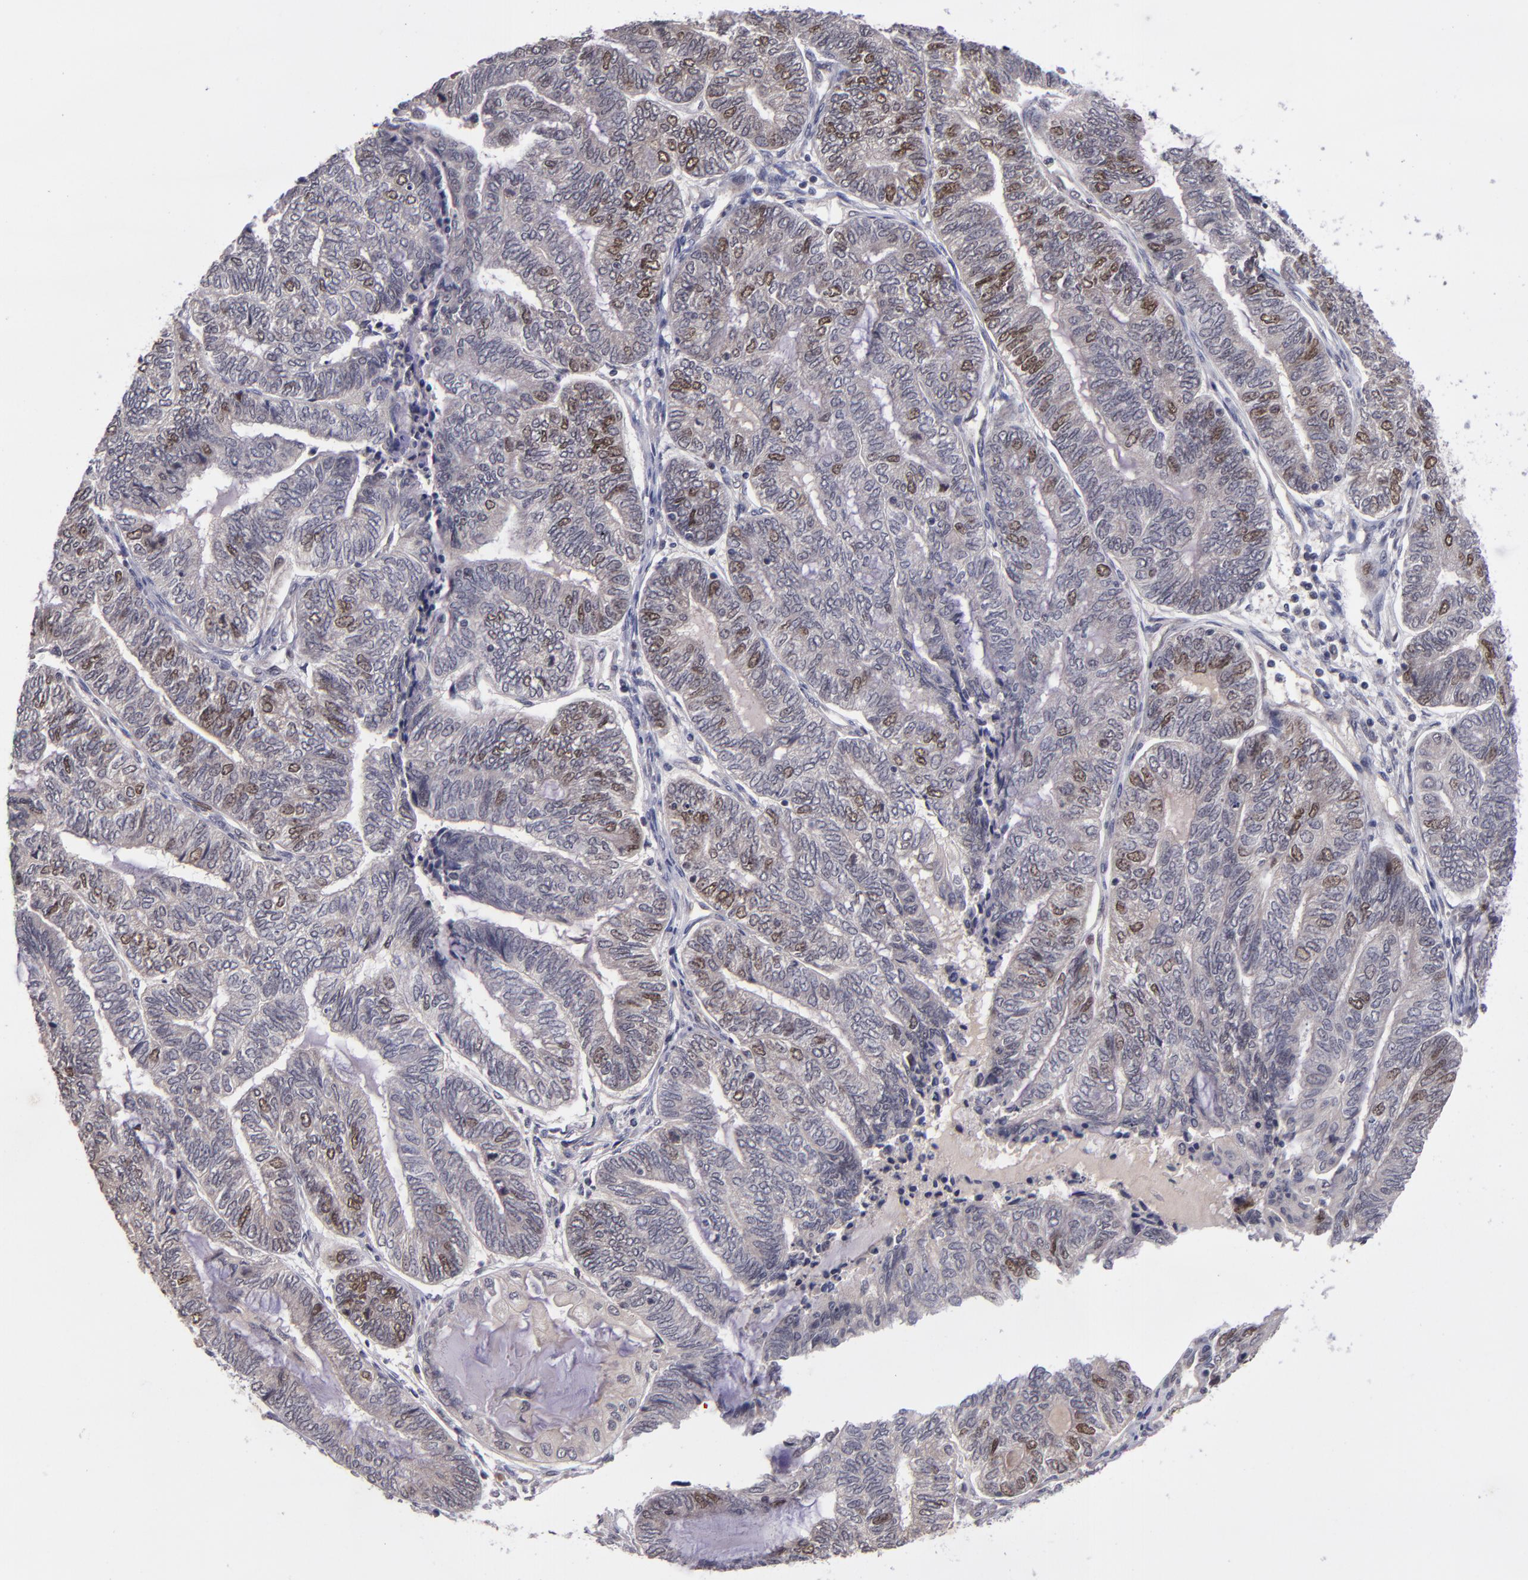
{"staining": {"intensity": "moderate", "quantity": "25%-75%", "location": "nuclear"}, "tissue": "endometrial cancer", "cell_type": "Tumor cells", "image_type": "cancer", "snomed": [{"axis": "morphology", "description": "Adenocarcinoma, NOS"}, {"axis": "topography", "description": "Uterus"}, {"axis": "topography", "description": "Endometrium"}], "caption": "Immunohistochemistry image of neoplastic tissue: endometrial cancer stained using IHC demonstrates medium levels of moderate protein expression localized specifically in the nuclear of tumor cells, appearing as a nuclear brown color.", "gene": "CDC7", "patient": {"sex": "female", "age": 70}}